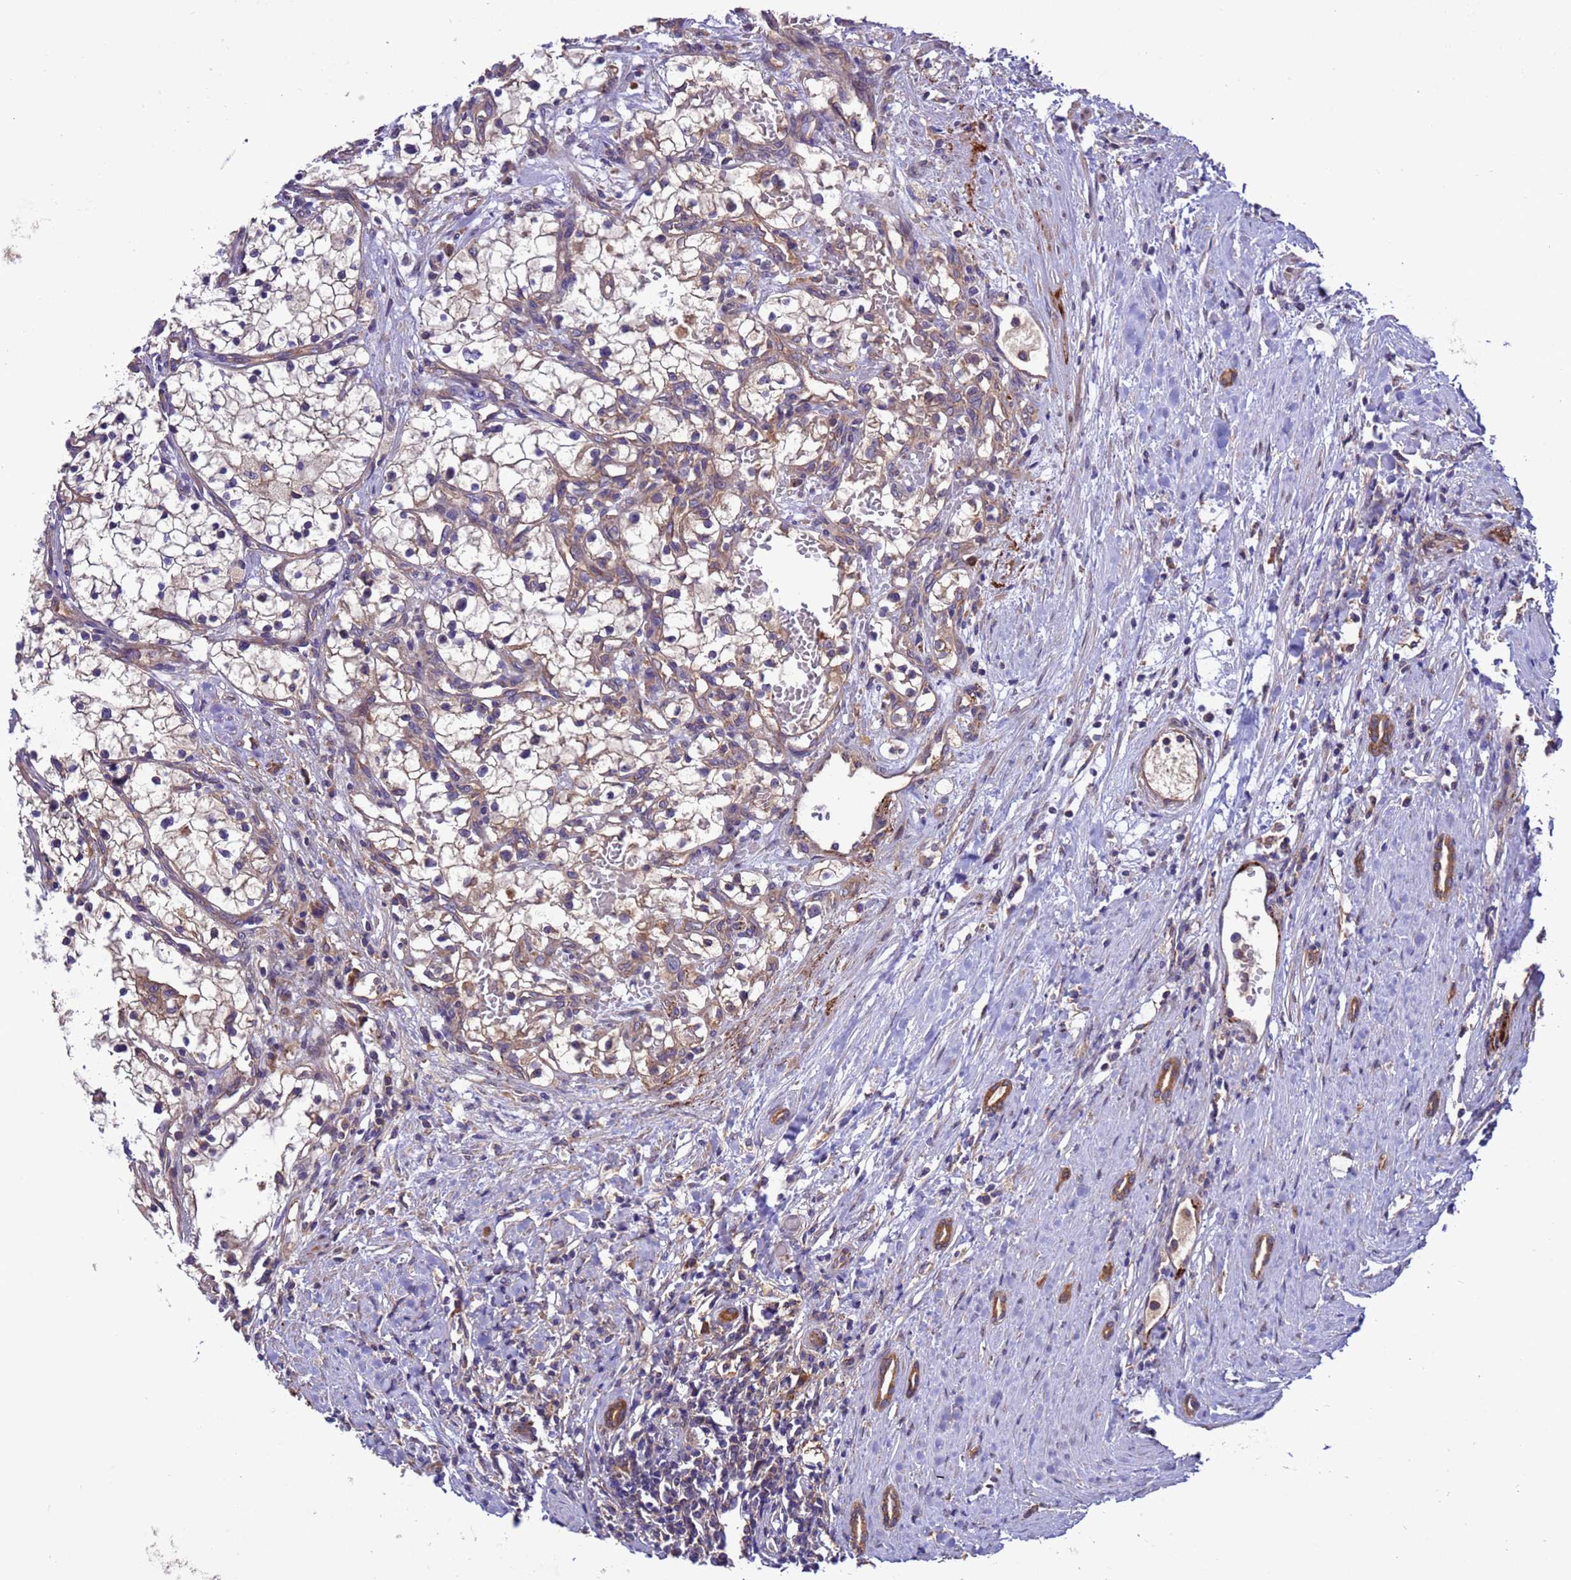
{"staining": {"intensity": "weak", "quantity": "<25%", "location": "cytoplasmic/membranous"}, "tissue": "renal cancer", "cell_type": "Tumor cells", "image_type": "cancer", "snomed": [{"axis": "morphology", "description": "Normal tissue, NOS"}, {"axis": "morphology", "description": "Adenocarcinoma, NOS"}, {"axis": "topography", "description": "Kidney"}], "caption": "Immunohistochemistry micrograph of renal adenocarcinoma stained for a protein (brown), which demonstrates no staining in tumor cells. (Brightfield microscopy of DAB immunohistochemistry at high magnification).", "gene": "ARHGAP12", "patient": {"sex": "male", "age": 68}}